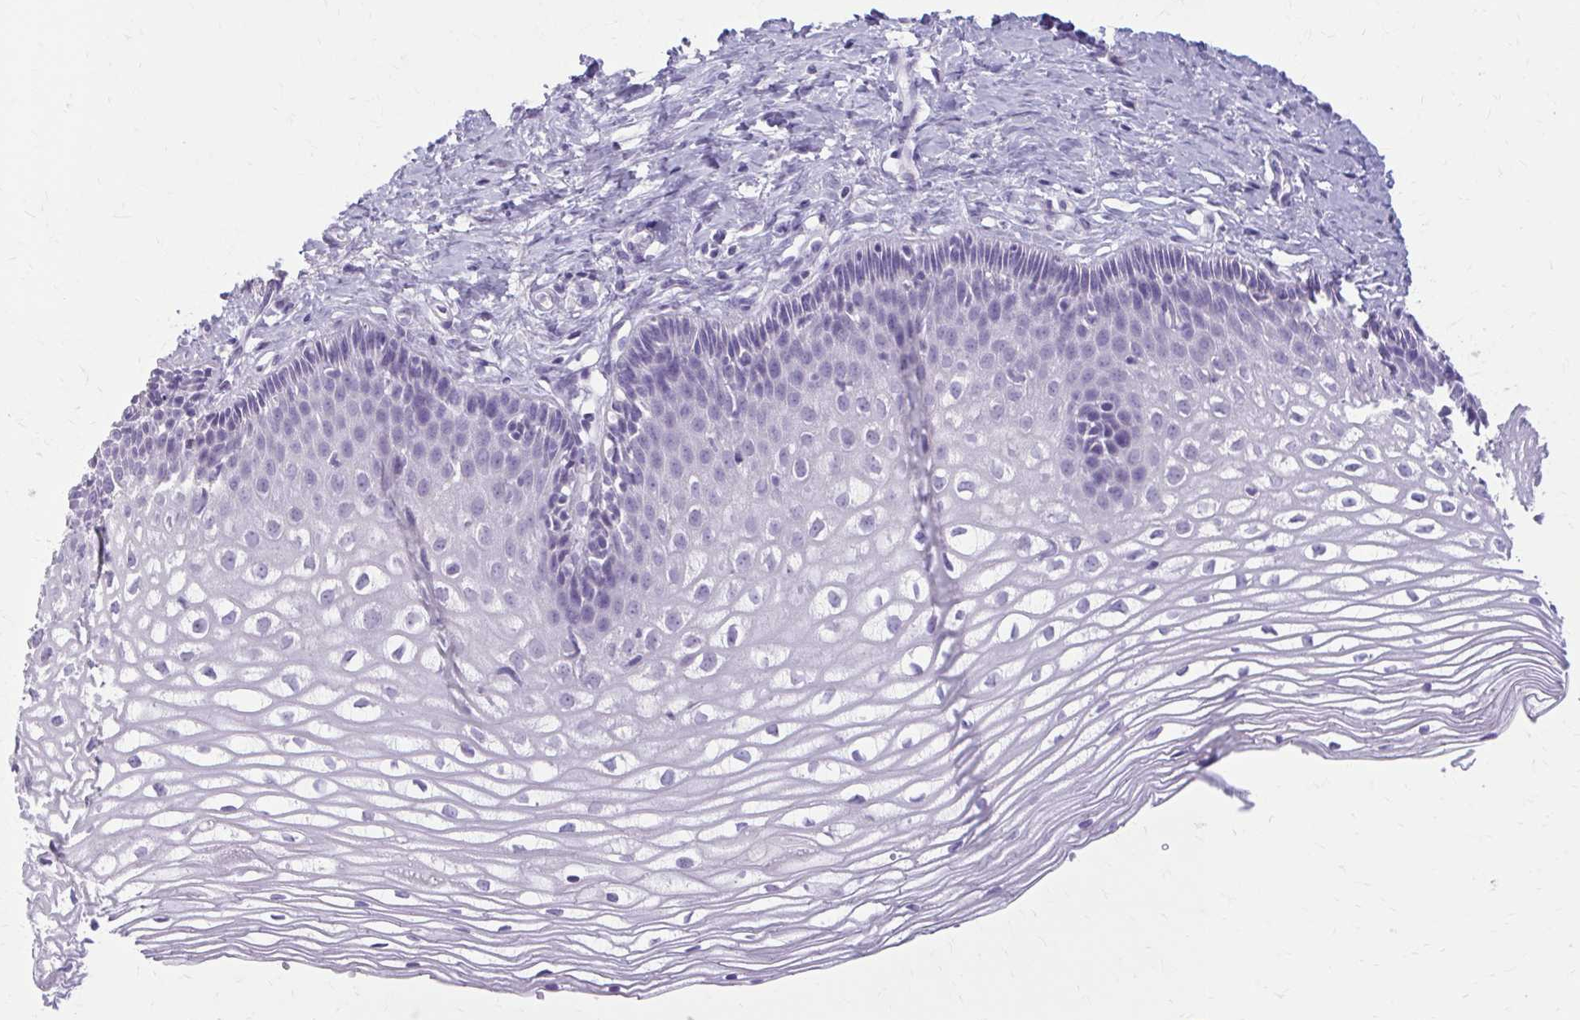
{"staining": {"intensity": "negative", "quantity": "none", "location": "none"}, "tissue": "cervix", "cell_type": "Glandular cells", "image_type": "normal", "snomed": [{"axis": "morphology", "description": "Normal tissue, NOS"}, {"axis": "topography", "description": "Cervix"}], "caption": "The image exhibits no significant staining in glandular cells of cervix. Brightfield microscopy of immunohistochemistry (IHC) stained with DAB (3,3'-diaminobenzidine) (brown) and hematoxylin (blue), captured at high magnification.", "gene": "OR4B1", "patient": {"sex": "female", "age": 36}}